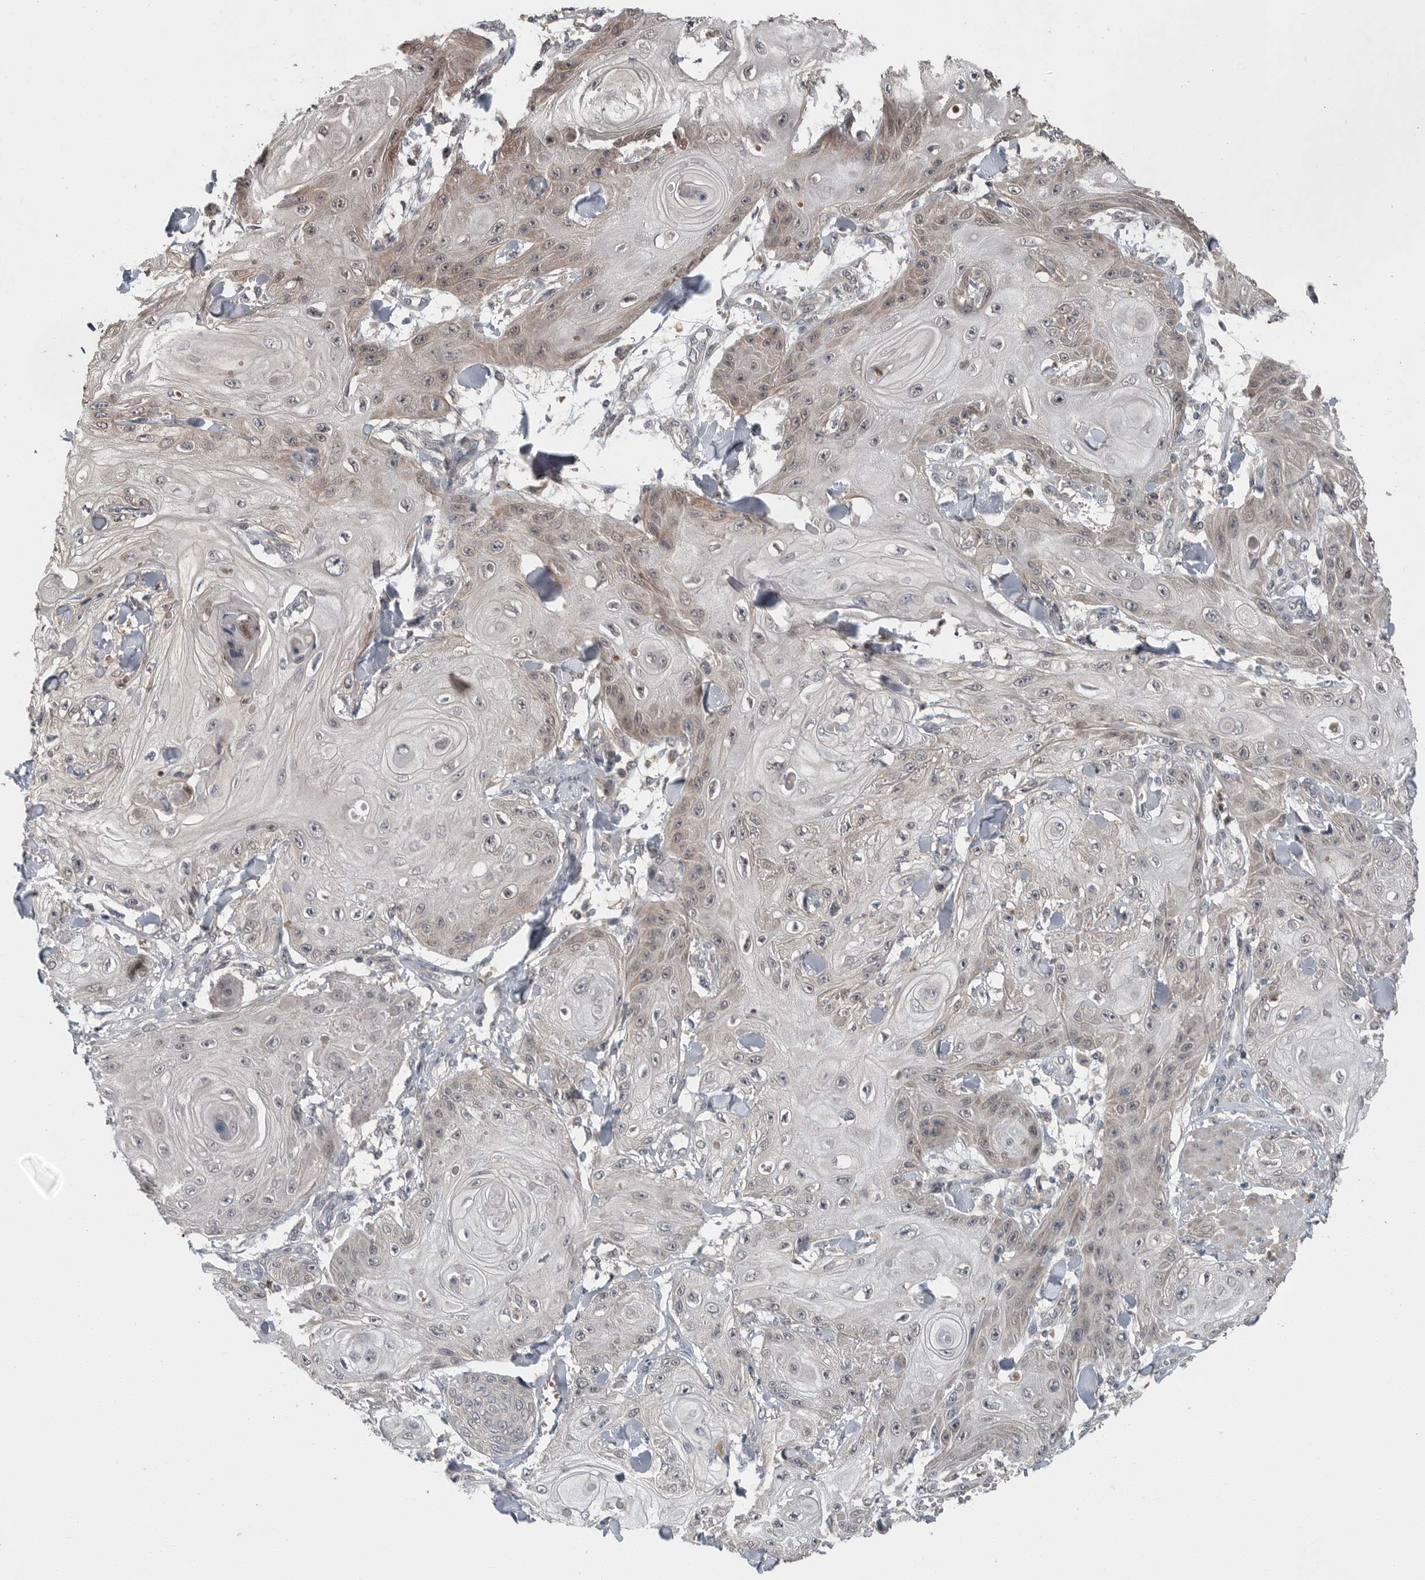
{"staining": {"intensity": "weak", "quantity": "<25%", "location": "cytoplasmic/membranous"}, "tissue": "skin cancer", "cell_type": "Tumor cells", "image_type": "cancer", "snomed": [{"axis": "morphology", "description": "Squamous cell carcinoma, NOS"}, {"axis": "topography", "description": "Skin"}], "caption": "Squamous cell carcinoma (skin) was stained to show a protein in brown. There is no significant expression in tumor cells.", "gene": "SCP2", "patient": {"sex": "male", "age": 74}}